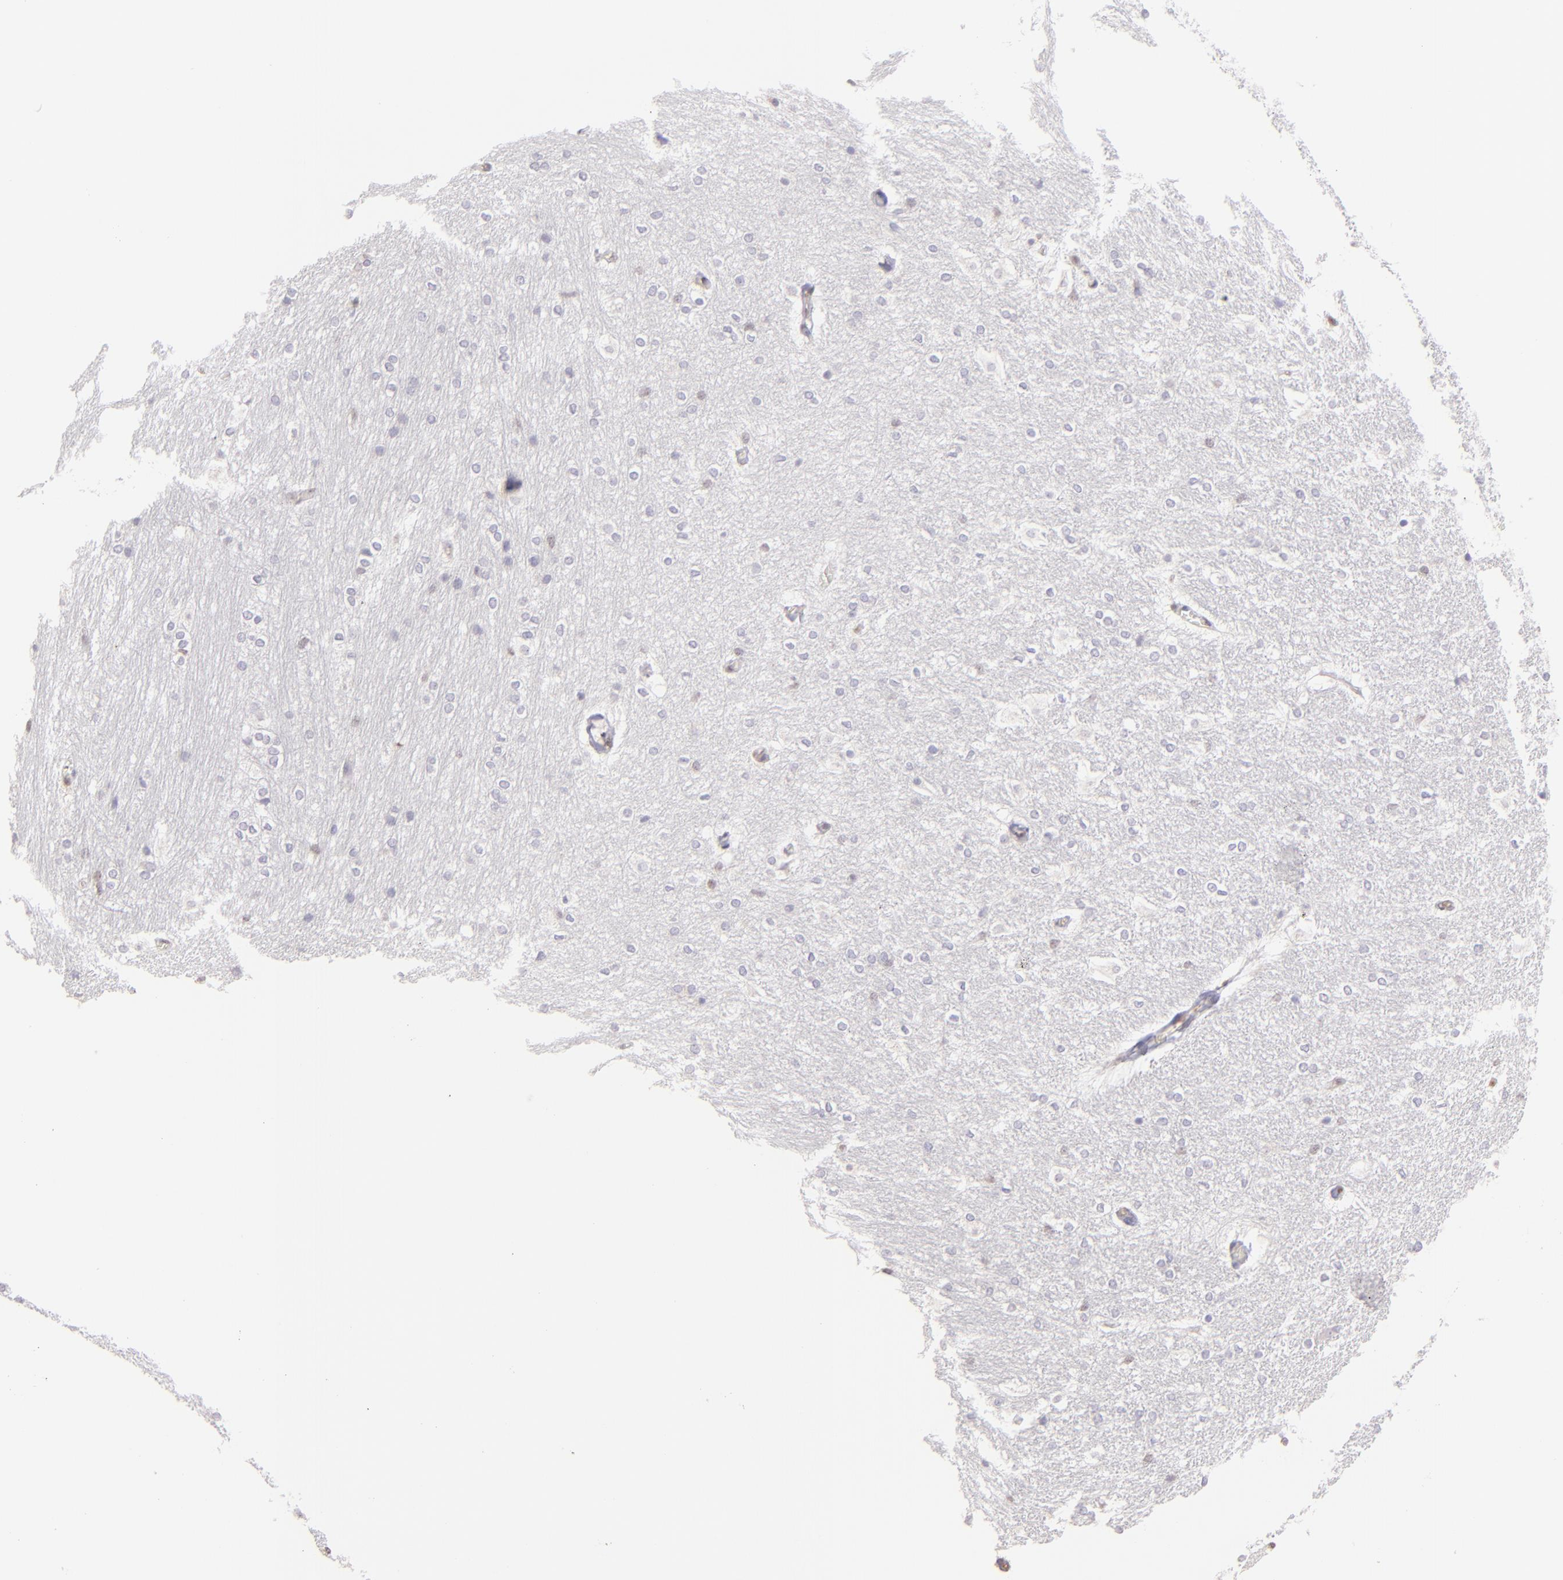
{"staining": {"intensity": "negative", "quantity": "none", "location": "none"}, "tissue": "hippocampus", "cell_type": "Glial cells", "image_type": "normal", "snomed": [{"axis": "morphology", "description": "Normal tissue, NOS"}, {"axis": "topography", "description": "Hippocampus"}], "caption": "Image shows no protein positivity in glial cells of benign hippocampus. (DAB immunohistochemistry visualized using brightfield microscopy, high magnification).", "gene": "MAGEA1", "patient": {"sex": "female", "age": 19}}